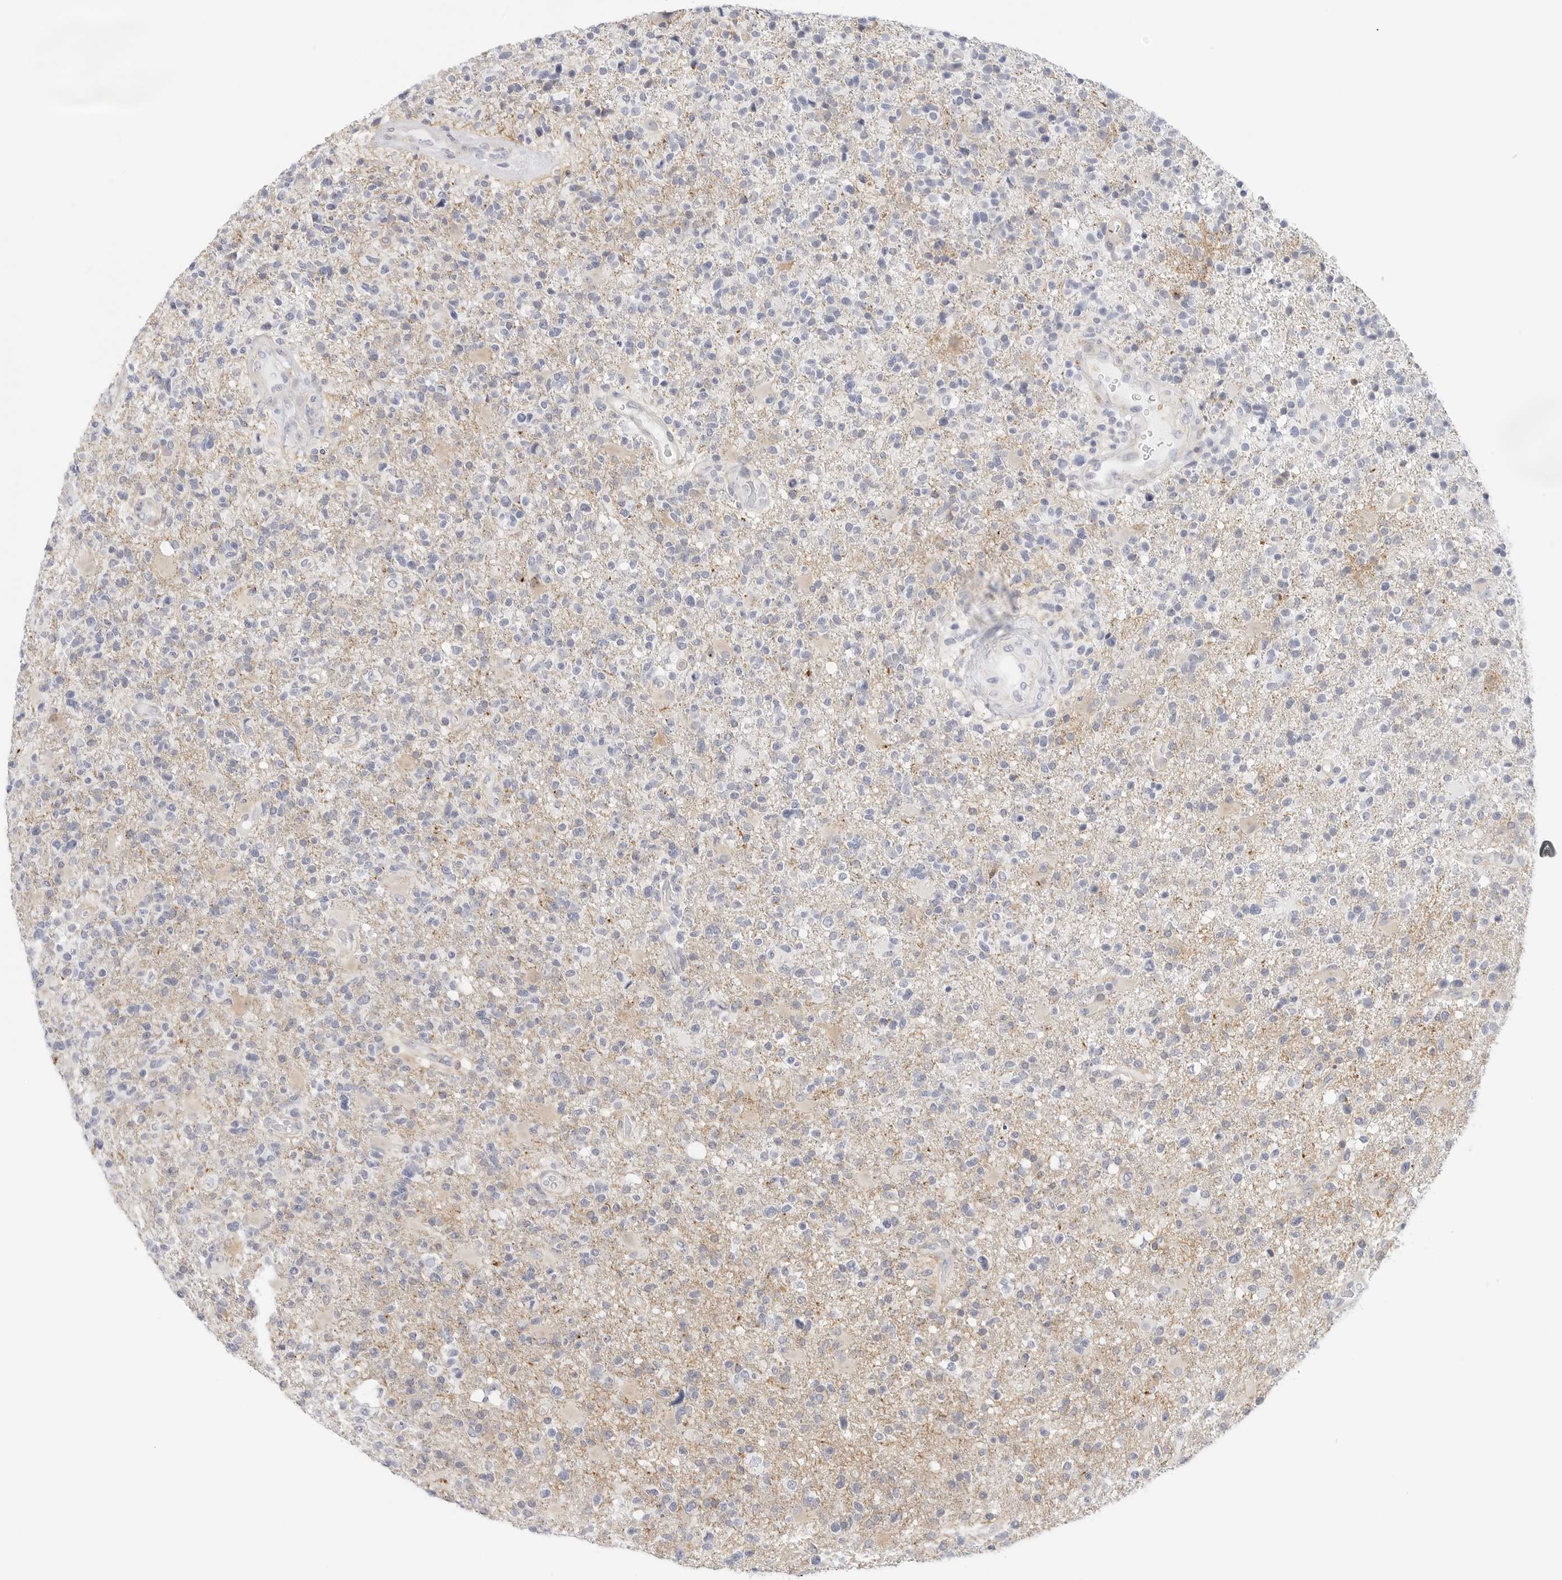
{"staining": {"intensity": "negative", "quantity": "none", "location": "none"}, "tissue": "glioma", "cell_type": "Tumor cells", "image_type": "cancer", "snomed": [{"axis": "morphology", "description": "Glioma, malignant, High grade"}, {"axis": "topography", "description": "Brain"}], "caption": "This is an IHC photomicrograph of human malignant glioma (high-grade). There is no expression in tumor cells.", "gene": "SLC9A3R1", "patient": {"sex": "male", "age": 72}}